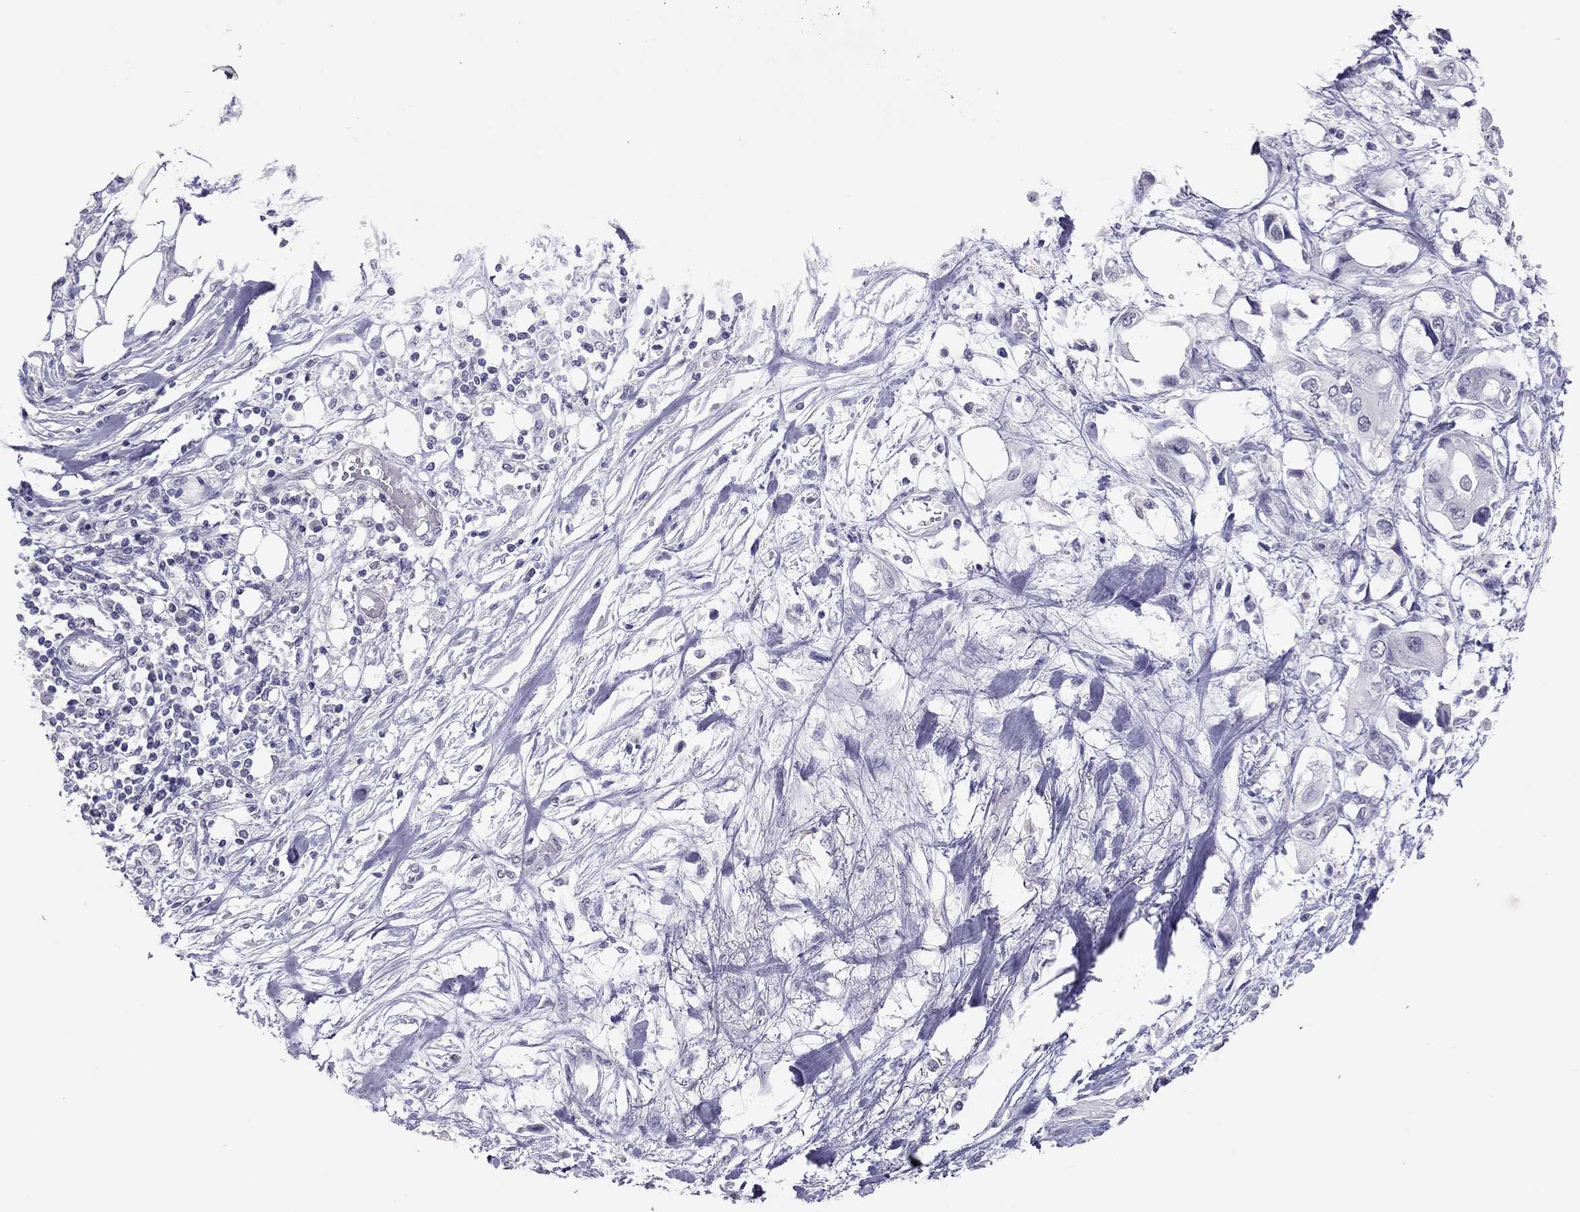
{"staining": {"intensity": "negative", "quantity": "none", "location": "none"}, "tissue": "pancreatic cancer", "cell_type": "Tumor cells", "image_type": "cancer", "snomed": [{"axis": "morphology", "description": "Adenocarcinoma, NOS"}, {"axis": "topography", "description": "Pancreas"}], "caption": "Photomicrograph shows no protein staining in tumor cells of adenocarcinoma (pancreatic) tissue.", "gene": "PSMB11", "patient": {"sex": "female", "age": 63}}